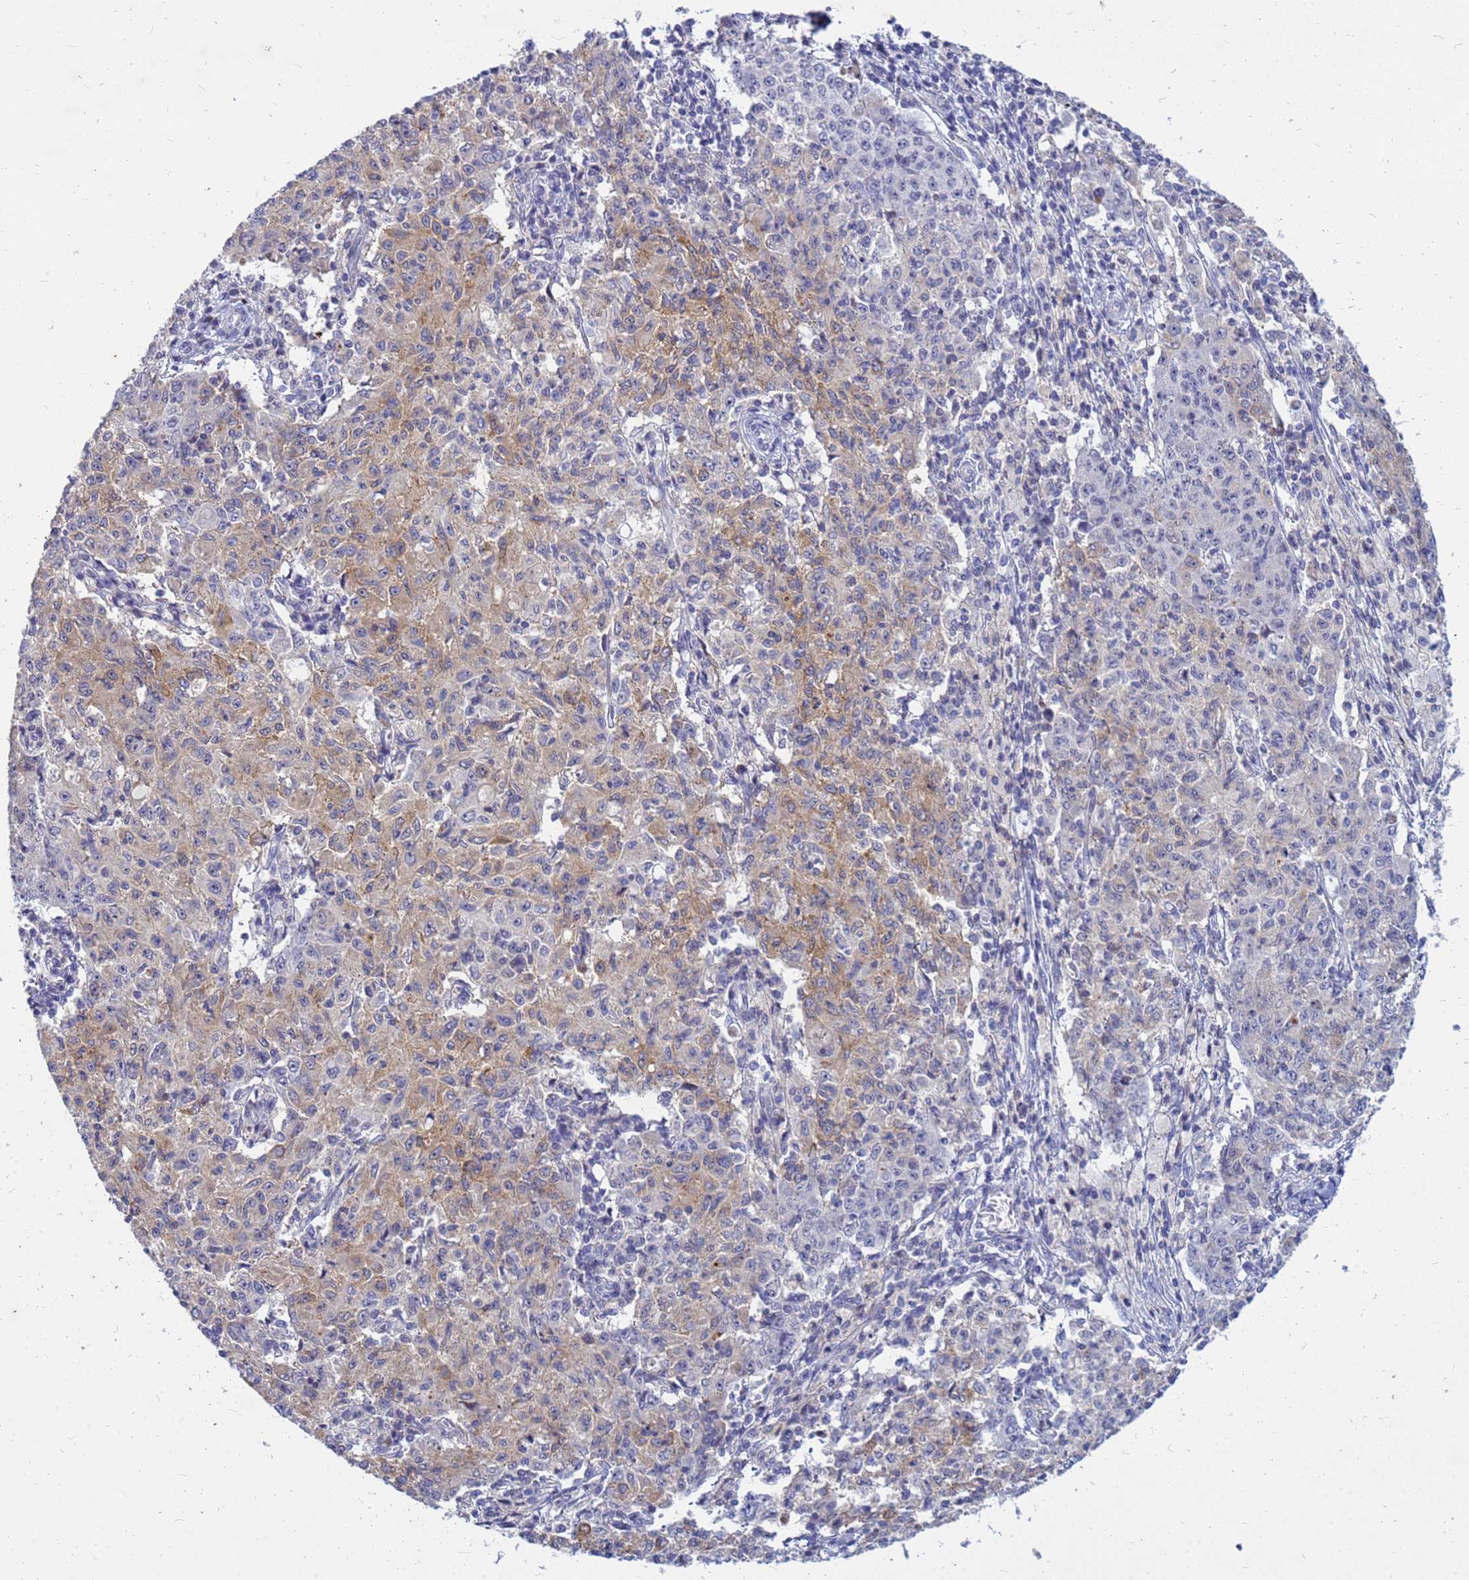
{"staining": {"intensity": "moderate", "quantity": "25%-75%", "location": "cytoplasmic/membranous"}, "tissue": "ovarian cancer", "cell_type": "Tumor cells", "image_type": "cancer", "snomed": [{"axis": "morphology", "description": "Carcinoma, endometroid"}, {"axis": "topography", "description": "Ovary"}], "caption": "The photomicrograph demonstrates a brown stain indicating the presence of a protein in the cytoplasmic/membranous of tumor cells in ovarian cancer. (DAB IHC, brown staining for protein, blue staining for nuclei).", "gene": "SRGAP3", "patient": {"sex": "female", "age": 42}}